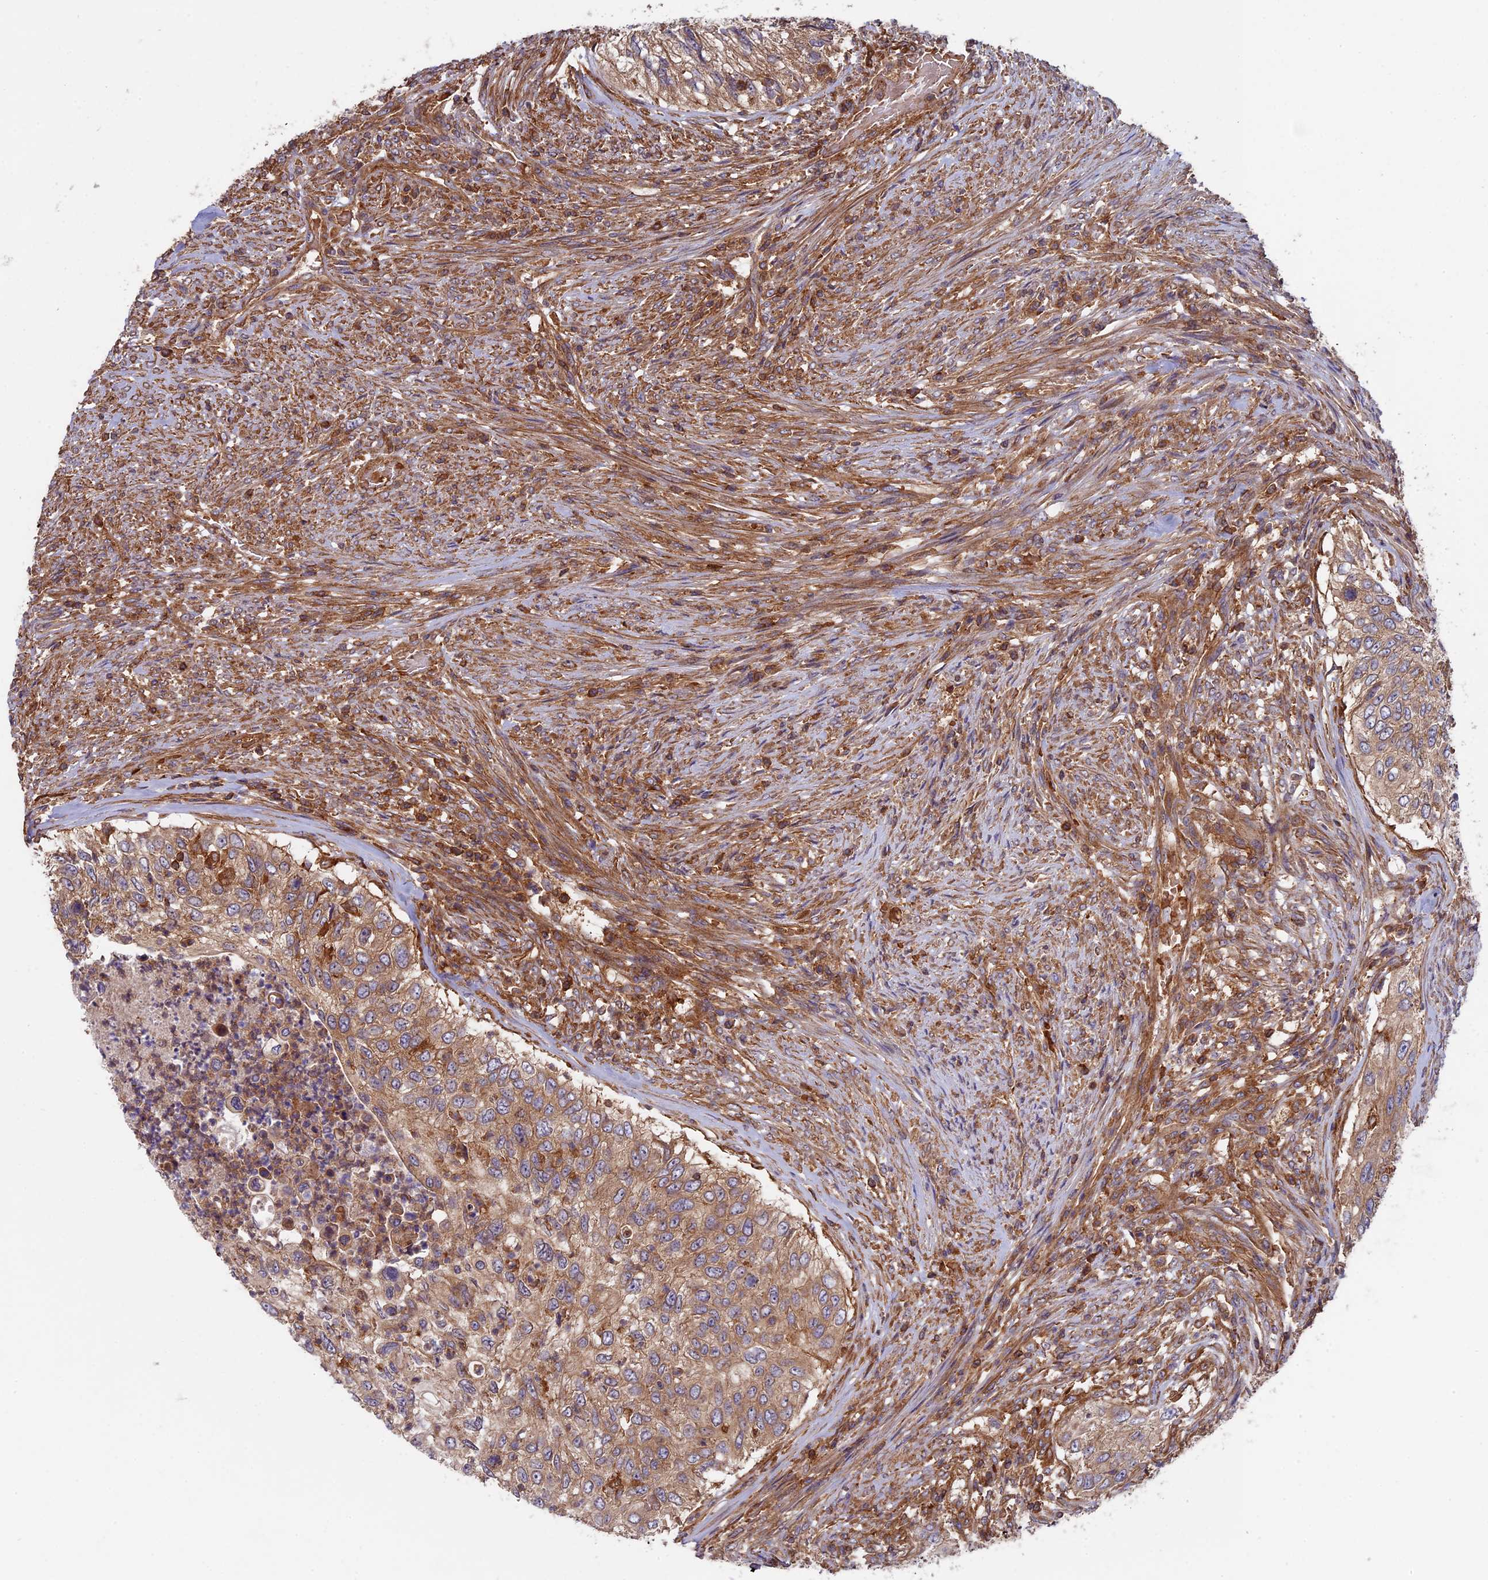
{"staining": {"intensity": "moderate", "quantity": ">75%", "location": "cytoplasmic/membranous"}, "tissue": "urothelial cancer", "cell_type": "Tumor cells", "image_type": "cancer", "snomed": [{"axis": "morphology", "description": "Urothelial carcinoma, High grade"}, {"axis": "topography", "description": "Urinary bladder"}], "caption": "Immunohistochemical staining of high-grade urothelial carcinoma reveals moderate cytoplasmic/membranous protein expression in about >75% of tumor cells.", "gene": "MYO9B", "patient": {"sex": "female", "age": 60}}